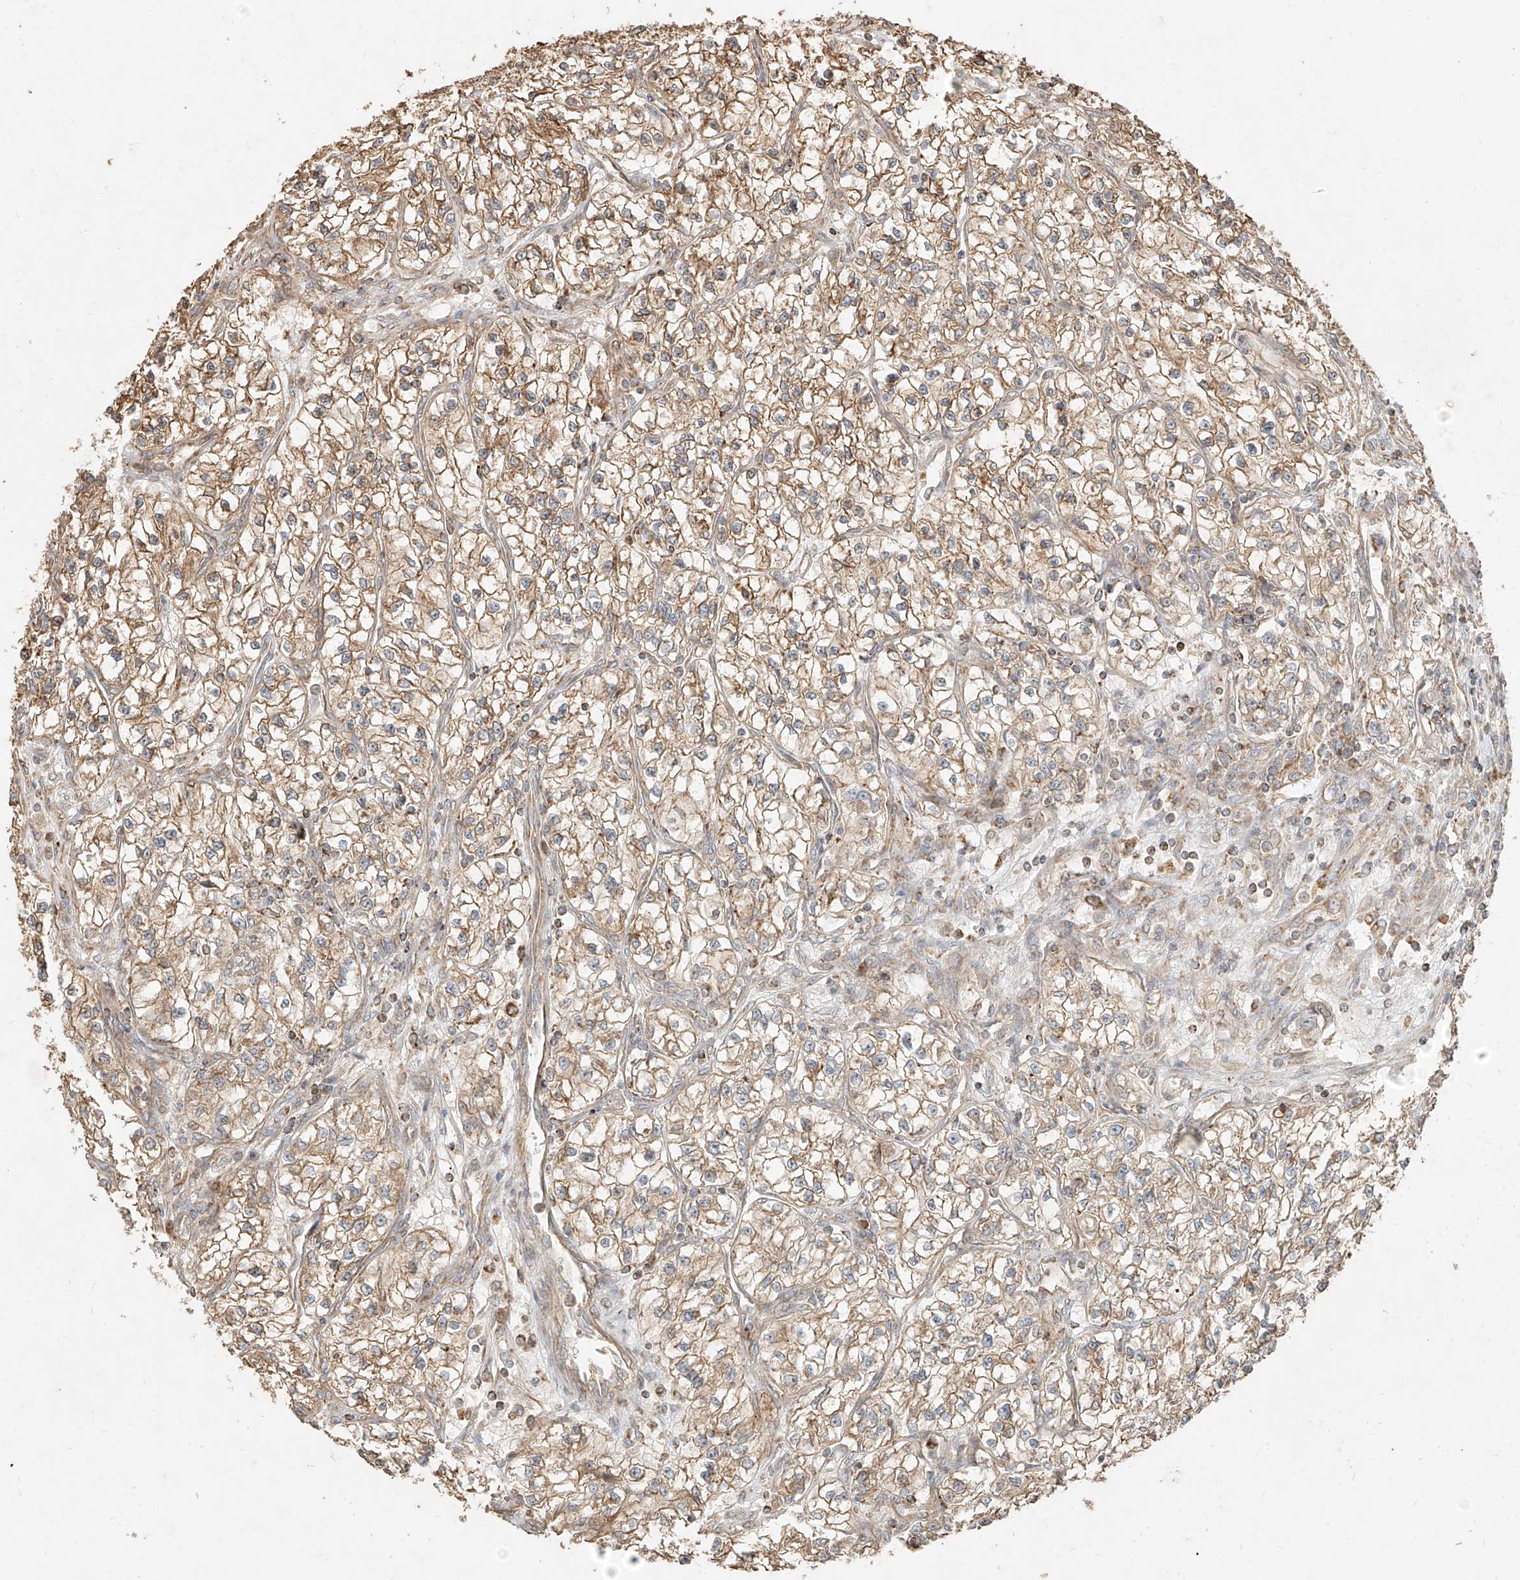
{"staining": {"intensity": "moderate", "quantity": ">75%", "location": "cytoplasmic/membranous"}, "tissue": "renal cancer", "cell_type": "Tumor cells", "image_type": "cancer", "snomed": [{"axis": "morphology", "description": "Adenocarcinoma, NOS"}, {"axis": "topography", "description": "Kidney"}], "caption": "The photomicrograph displays staining of renal cancer, revealing moderate cytoplasmic/membranous protein expression (brown color) within tumor cells. The protein is stained brown, and the nuclei are stained in blue (DAB IHC with brightfield microscopy, high magnification).", "gene": "EFNB1", "patient": {"sex": "female", "age": 57}}